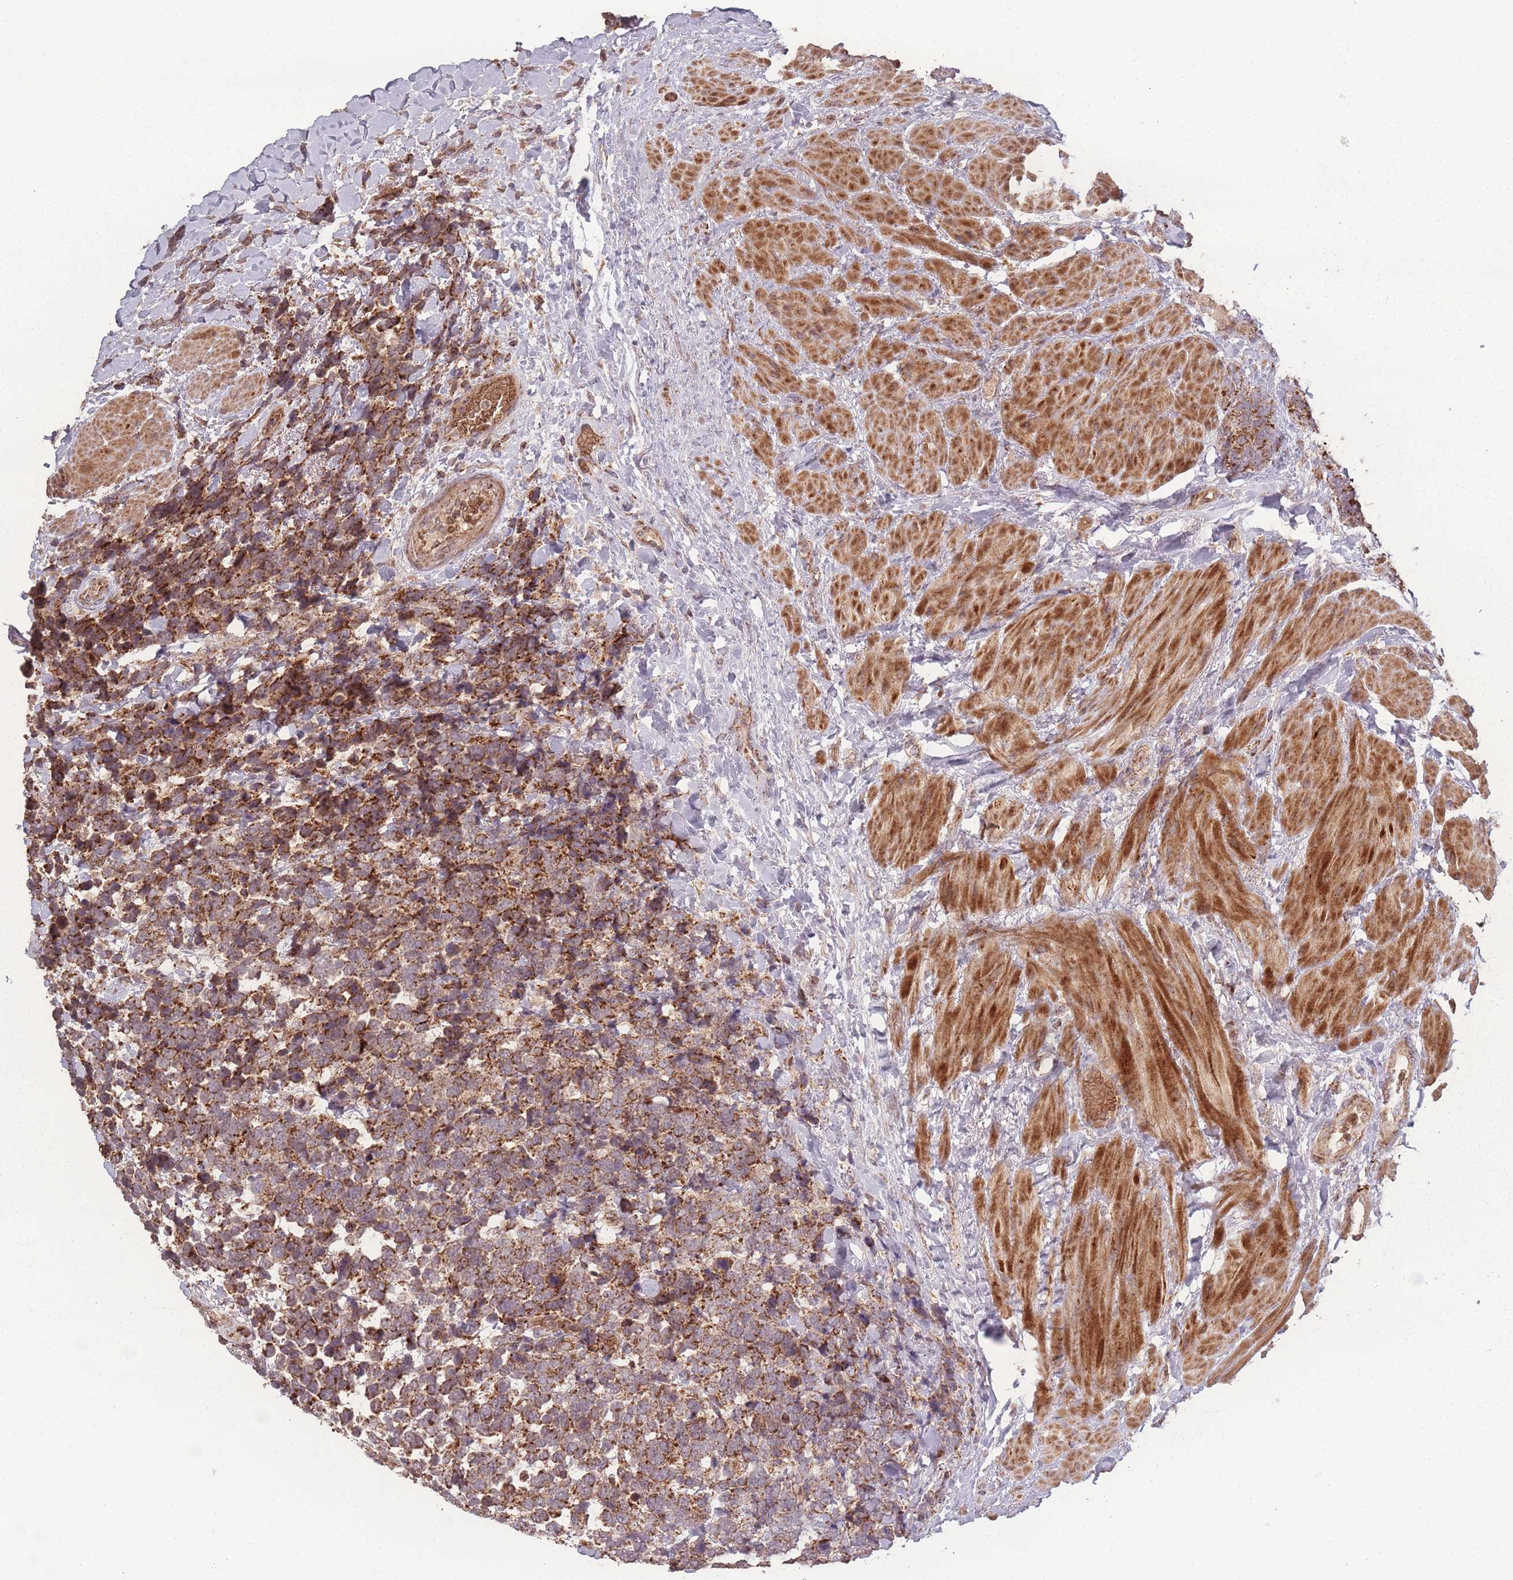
{"staining": {"intensity": "moderate", "quantity": ">75%", "location": "cytoplasmic/membranous"}, "tissue": "urothelial cancer", "cell_type": "Tumor cells", "image_type": "cancer", "snomed": [{"axis": "morphology", "description": "Urothelial carcinoma, High grade"}, {"axis": "topography", "description": "Urinary bladder"}], "caption": "DAB immunohistochemical staining of human urothelial carcinoma (high-grade) exhibits moderate cytoplasmic/membranous protein expression in about >75% of tumor cells. Using DAB (brown) and hematoxylin (blue) stains, captured at high magnification using brightfield microscopy.", "gene": "LYRM7", "patient": {"sex": "female", "age": 82}}